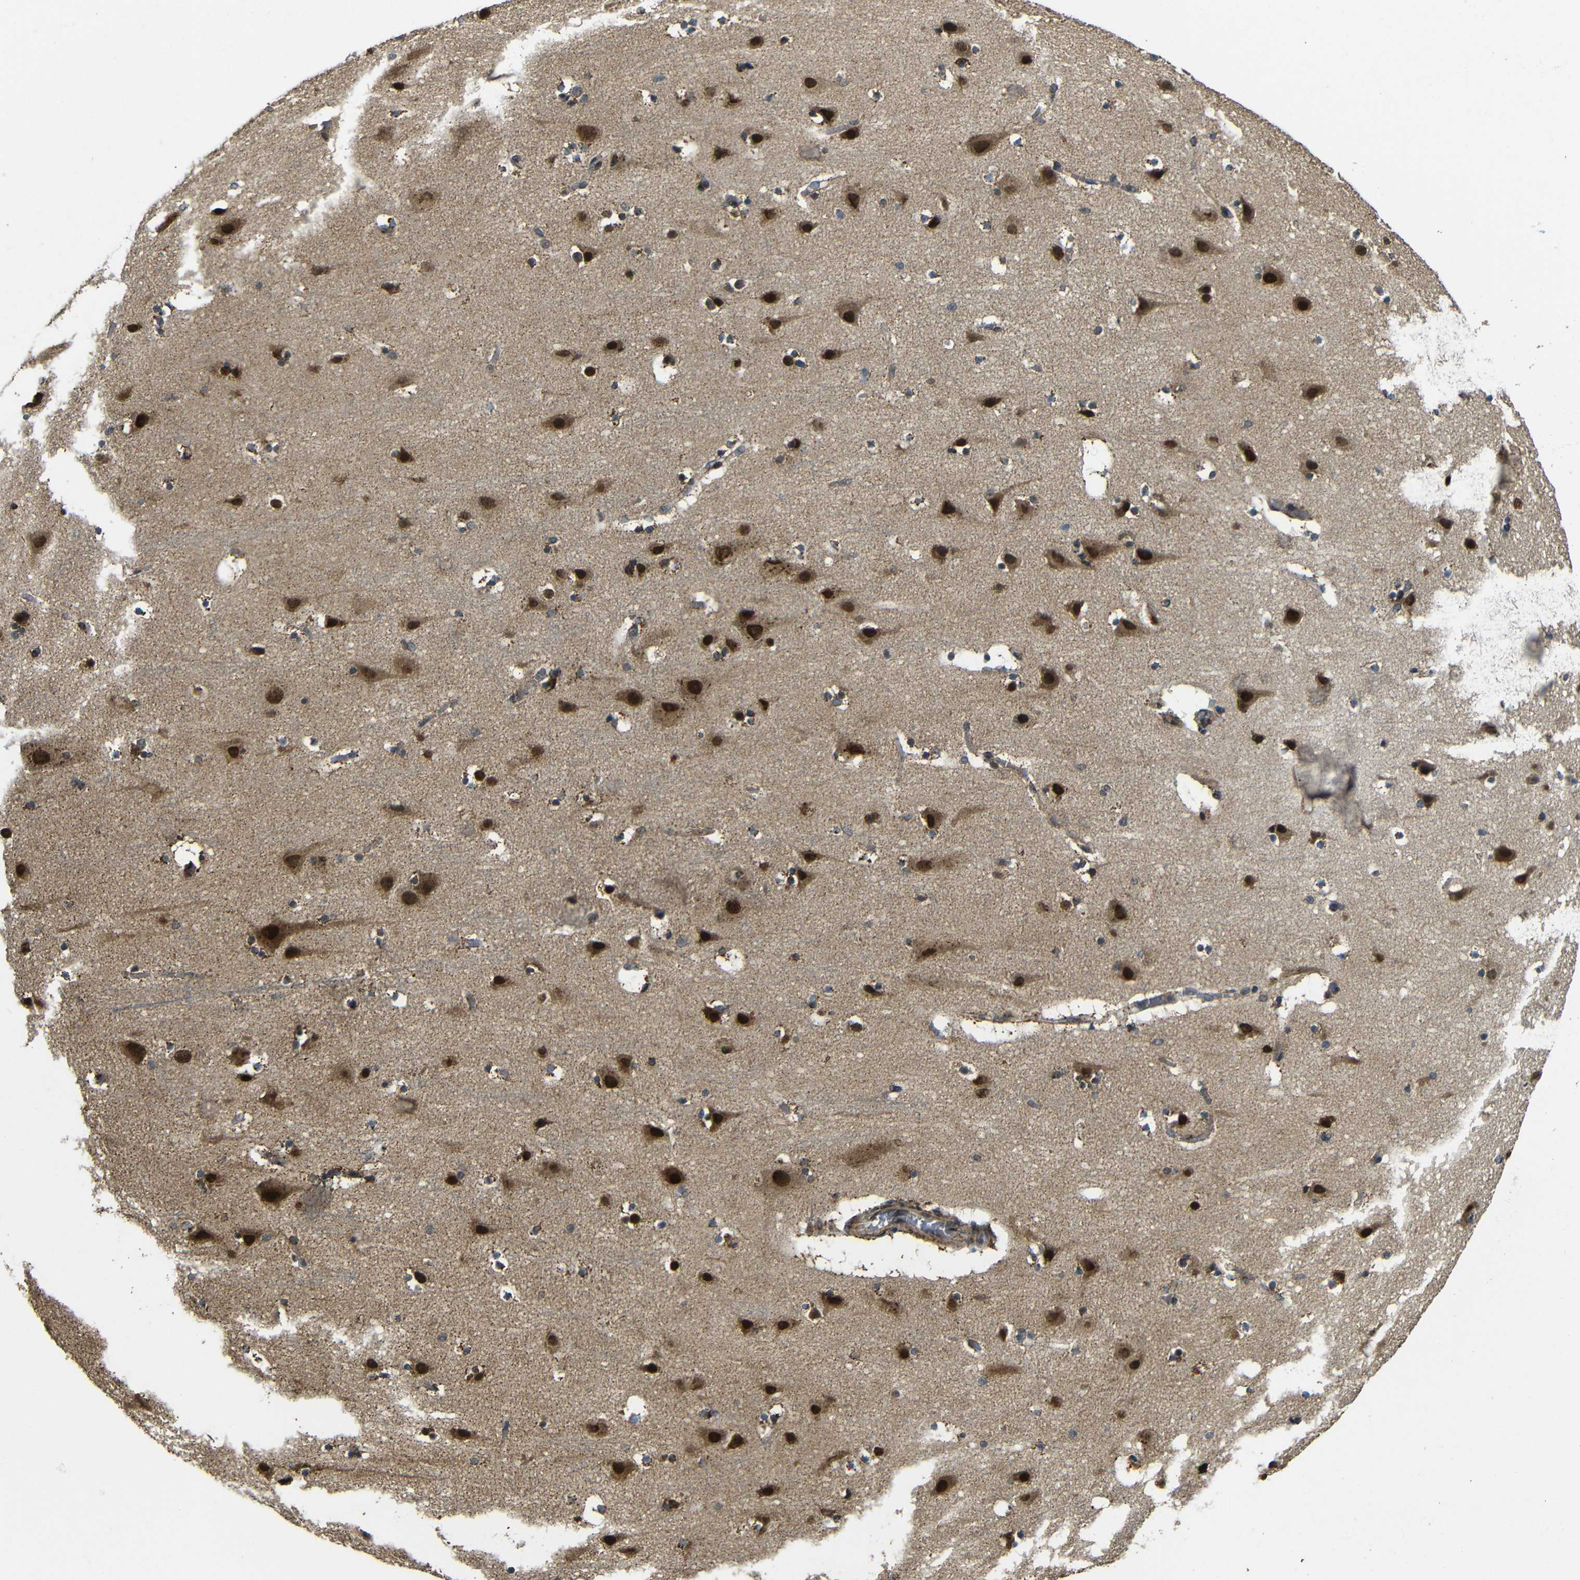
{"staining": {"intensity": "moderate", "quantity": ">75%", "location": "cytoplasmic/membranous,nuclear"}, "tissue": "cerebral cortex", "cell_type": "Endothelial cells", "image_type": "normal", "snomed": [{"axis": "morphology", "description": "Normal tissue, NOS"}, {"axis": "topography", "description": "Cerebral cortex"}], "caption": "Protein expression analysis of normal human cerebral cortex reveals moderate cytoplasmic/membranous,nuclear expression in about >75% of endothelial cells. (brown staining indicates protein expression, while blue staining denotes nuclei).", "gene": "FAM172A", "patient": {"sex": "male", "age": 45}}